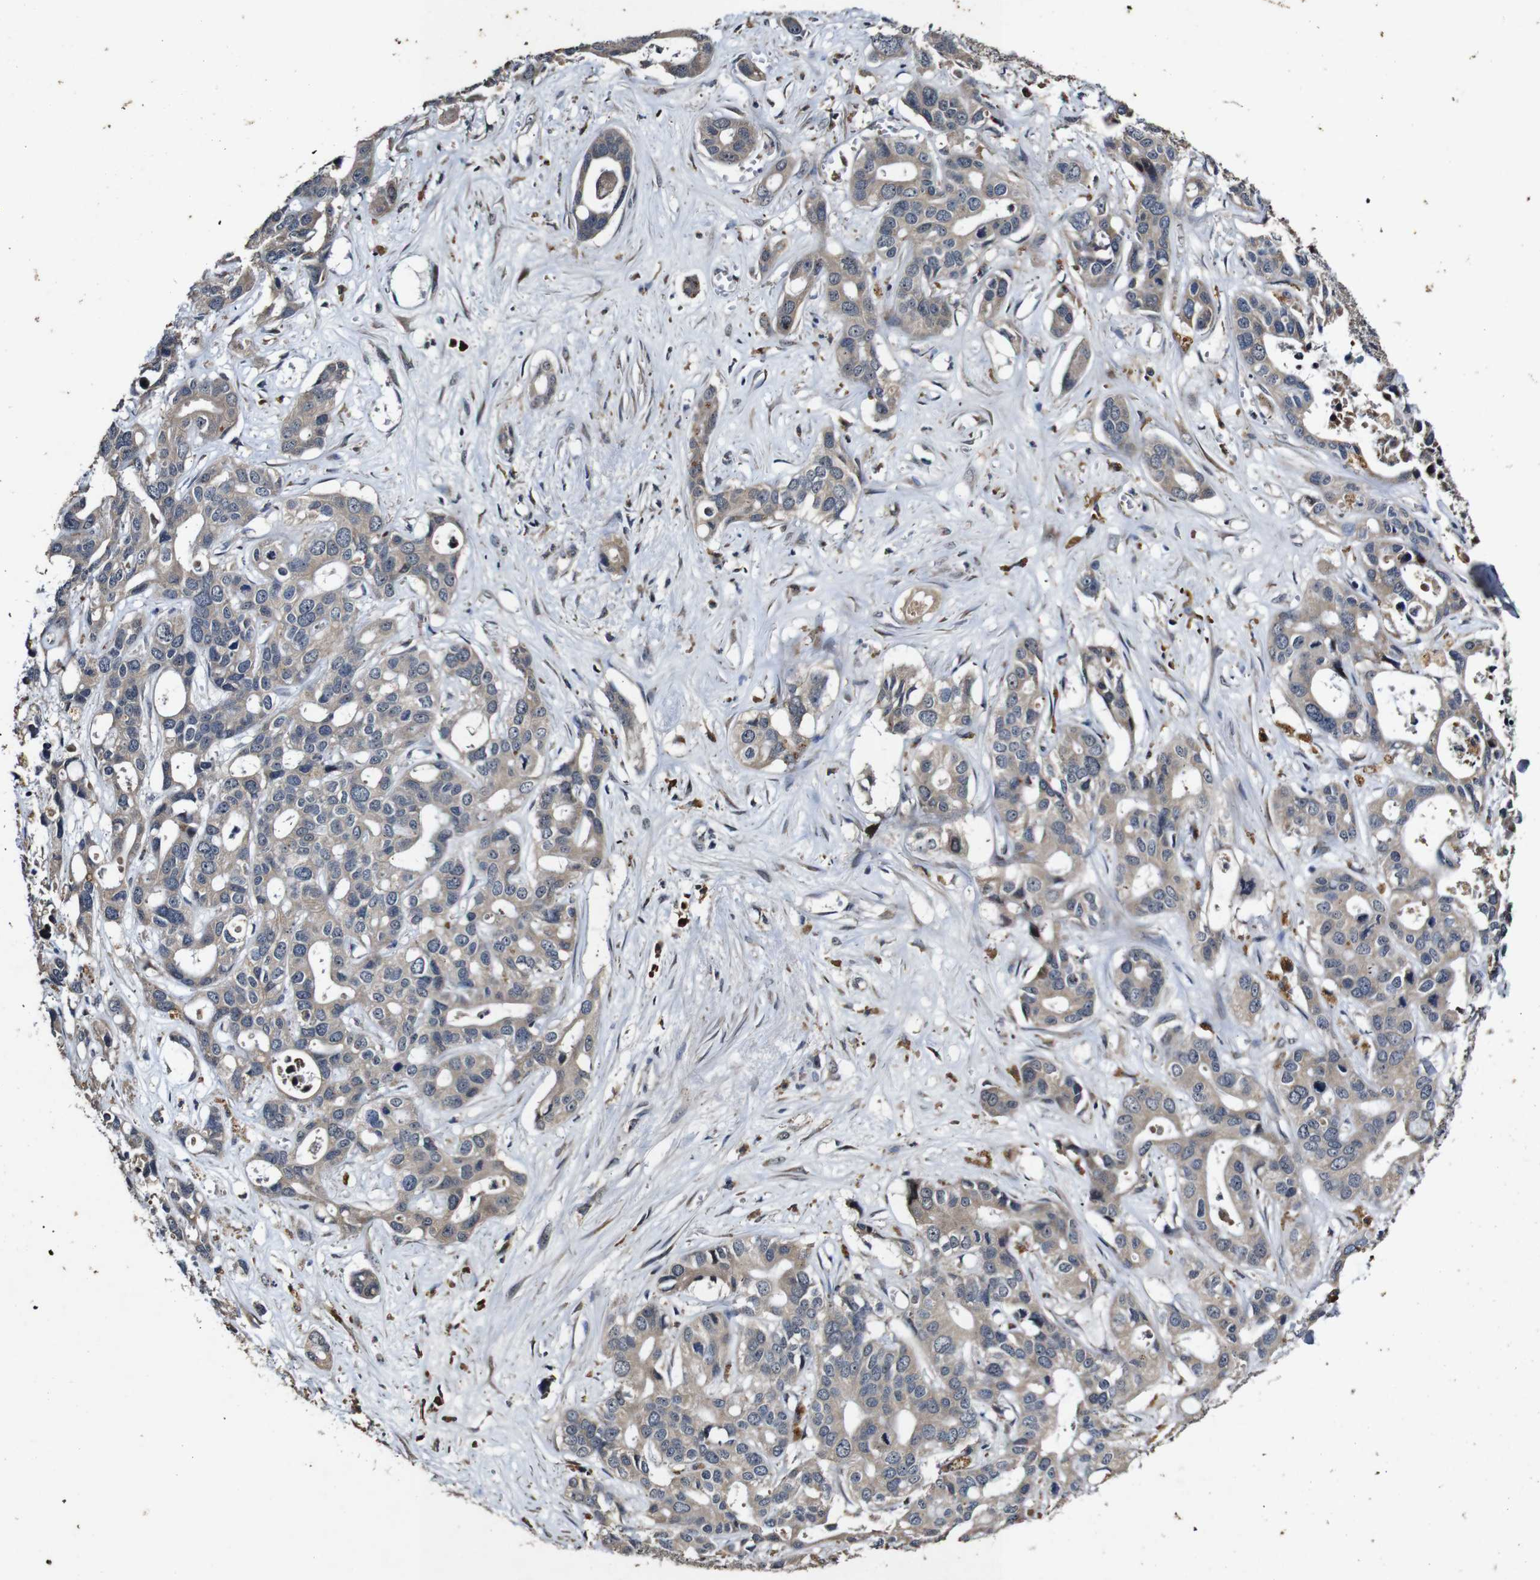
{"staining": {"intensity": "weak", "quantity": ">75%", "location": "cytoplasmic/membranous"}, "tissue": "liver cancer", "cell_type": "Tumor cells", "image_type": "cancer", "snomed": [{"axis": "morphology", "description": "Cholangiocarcinoma"}, {"axis": "topography", "description": "Liver"}], "caption": "Protein expression analysis of liver cancer exhibits weak cytoplasmic/membranous positivity in approximately >75% of tumor cells.", "gene": "MAGI2", "patient": {"sex": "female", "age": 65}}